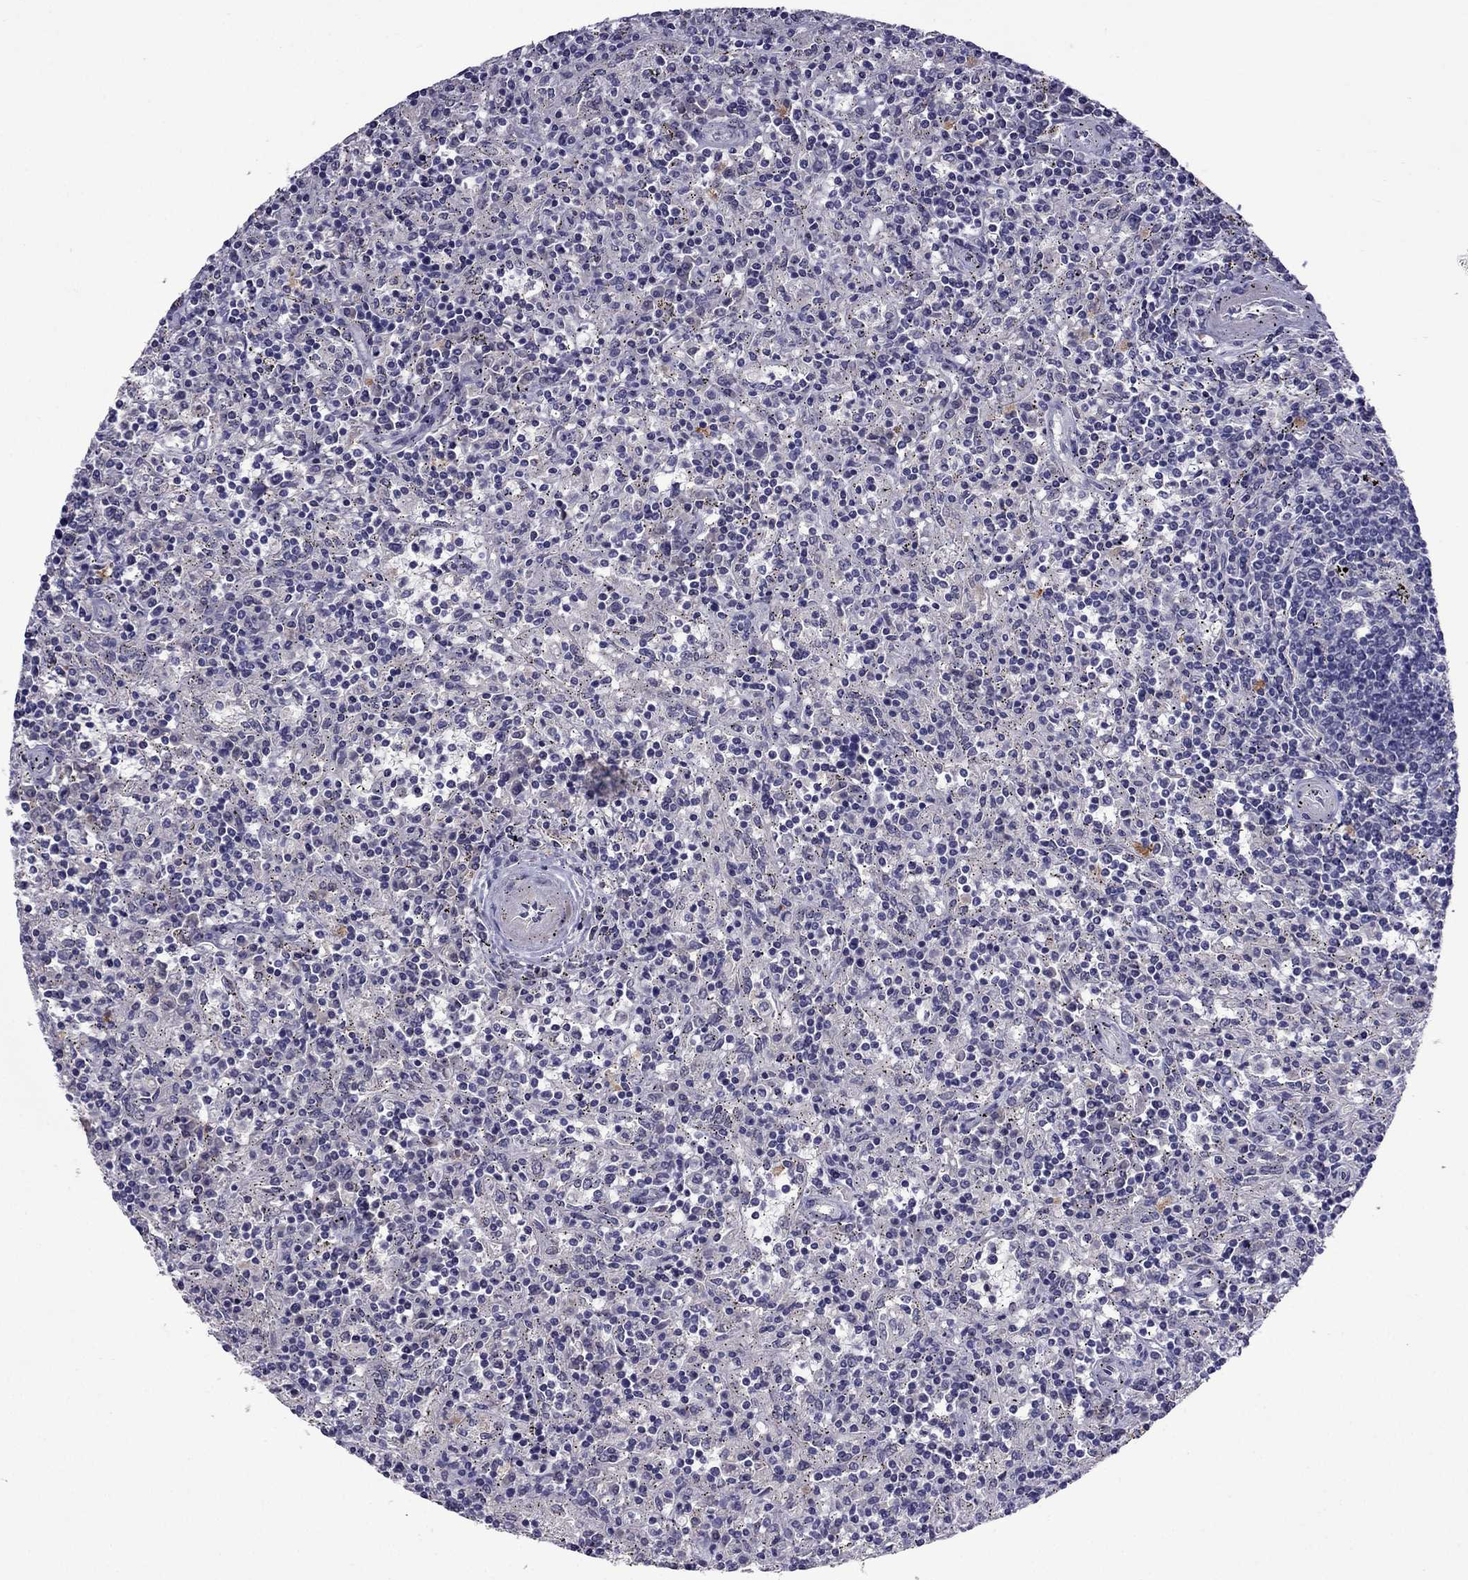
{"staining": {"intensity": "negative", "quantity": "none", "location": "none"}, "tissue": "lymphoma", "cell_type": "Tumor cells", "image_type": "cancer", "snomed": [{"axis": "morphology", "description": "Malignant lymphoma, non-Hodgkin's type, Low grade"}, {"axis": "topography", "description": "Spleen"}], "caption": "Immunohistochemistry (IHC) photomicrograph of neoplastic tissue: lymphoma stained with DAB reveals no significant protein expression in tumor cells.", "gene": "MYBPH", "patient": {"sex": "male", "age": 62}}